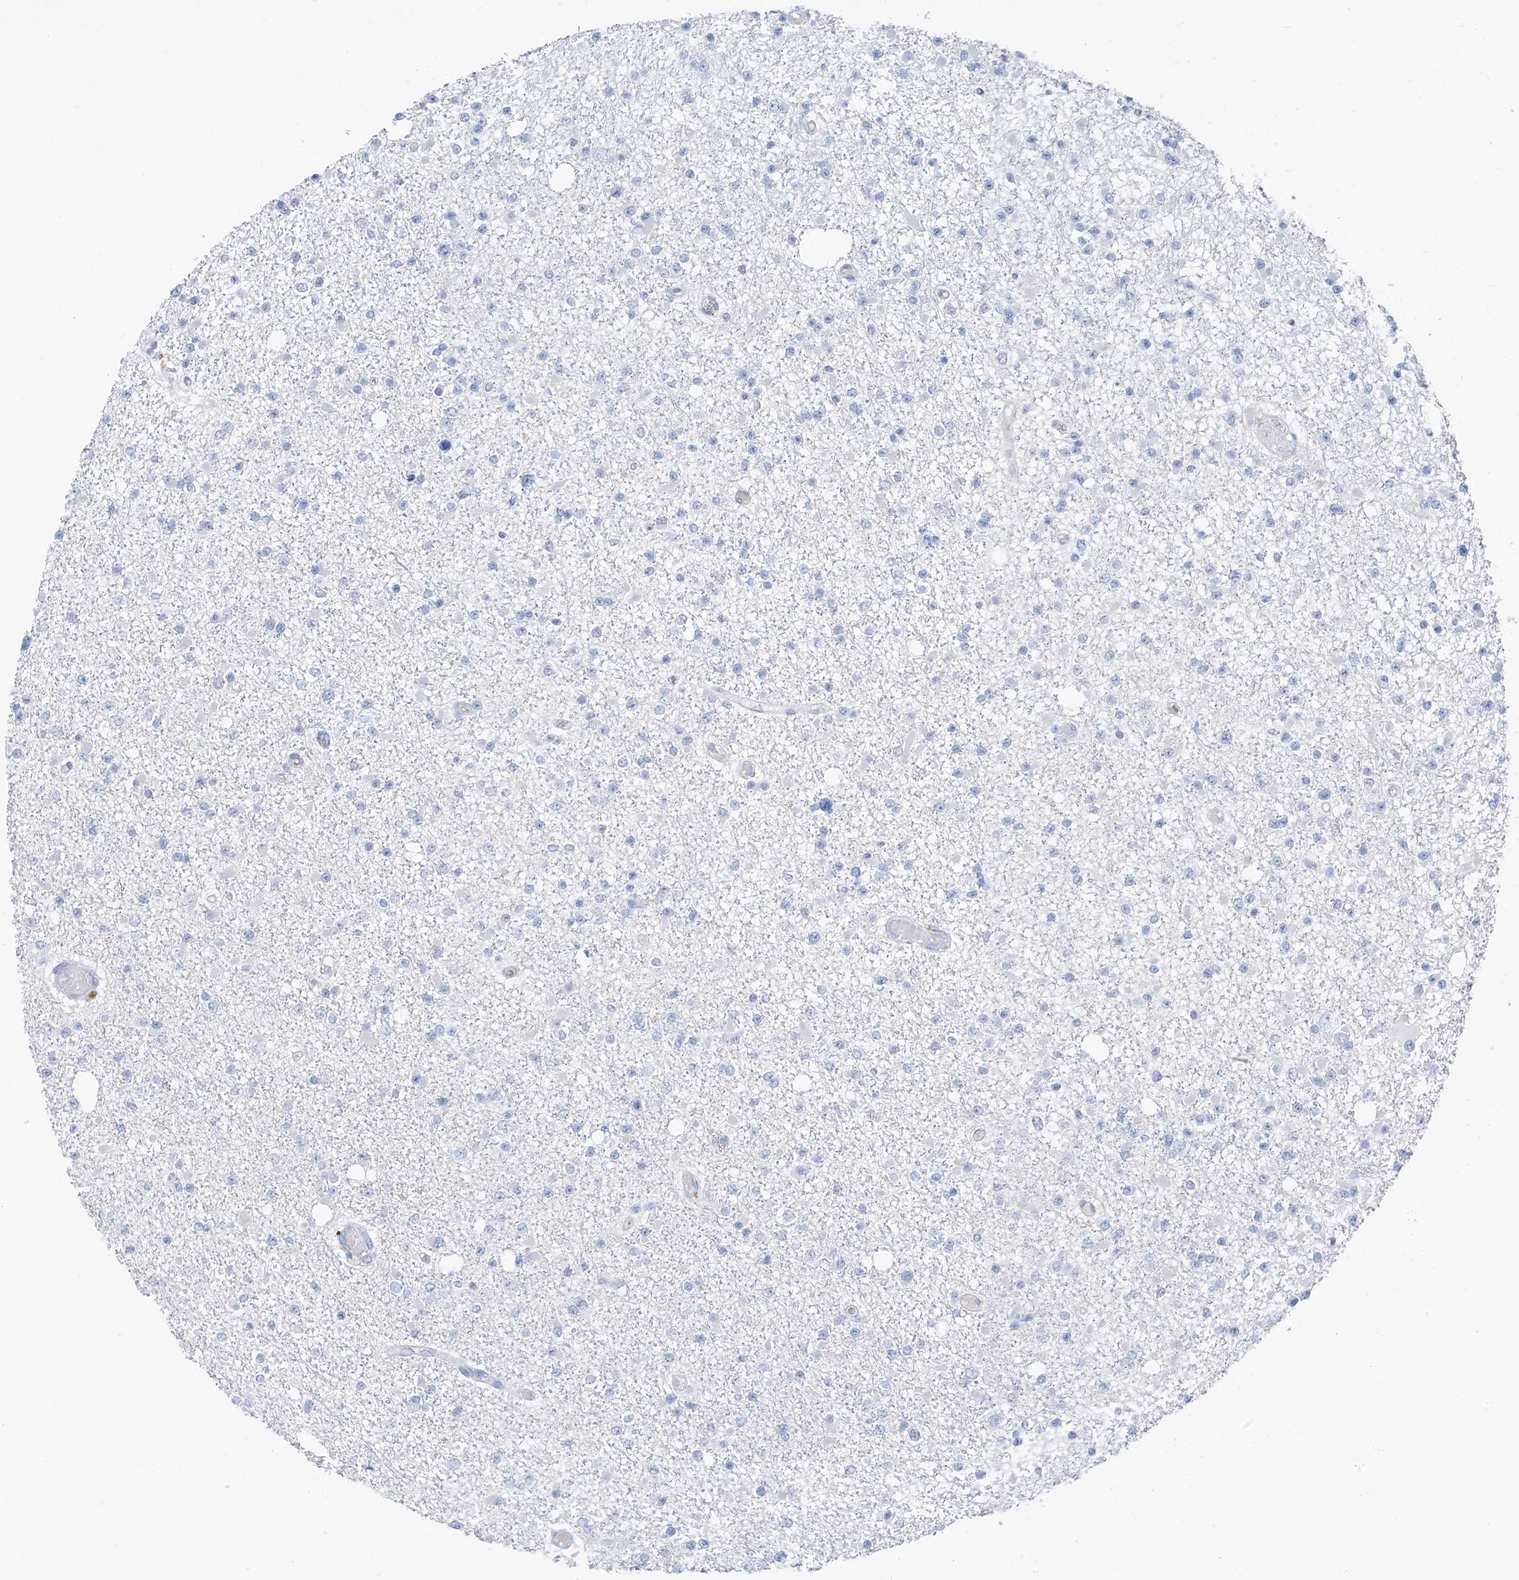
{"staining": {"intensity": "negative", "quantity": "none", "location": "none"}, "tissue": "glioma", "cell_type": "Tumor cells", "image_type": "cancer", "snomed": [{"axis": "morphology", "description": "Glioma, malignant, Low grade"}, {"axis": "topography", "description": "Brain"}], "caption": "Tumor cells show no significant positivity in malignant low-grade glioma.", "gene": "GLMP", "patient": {"sex": "female", "age": 22}}